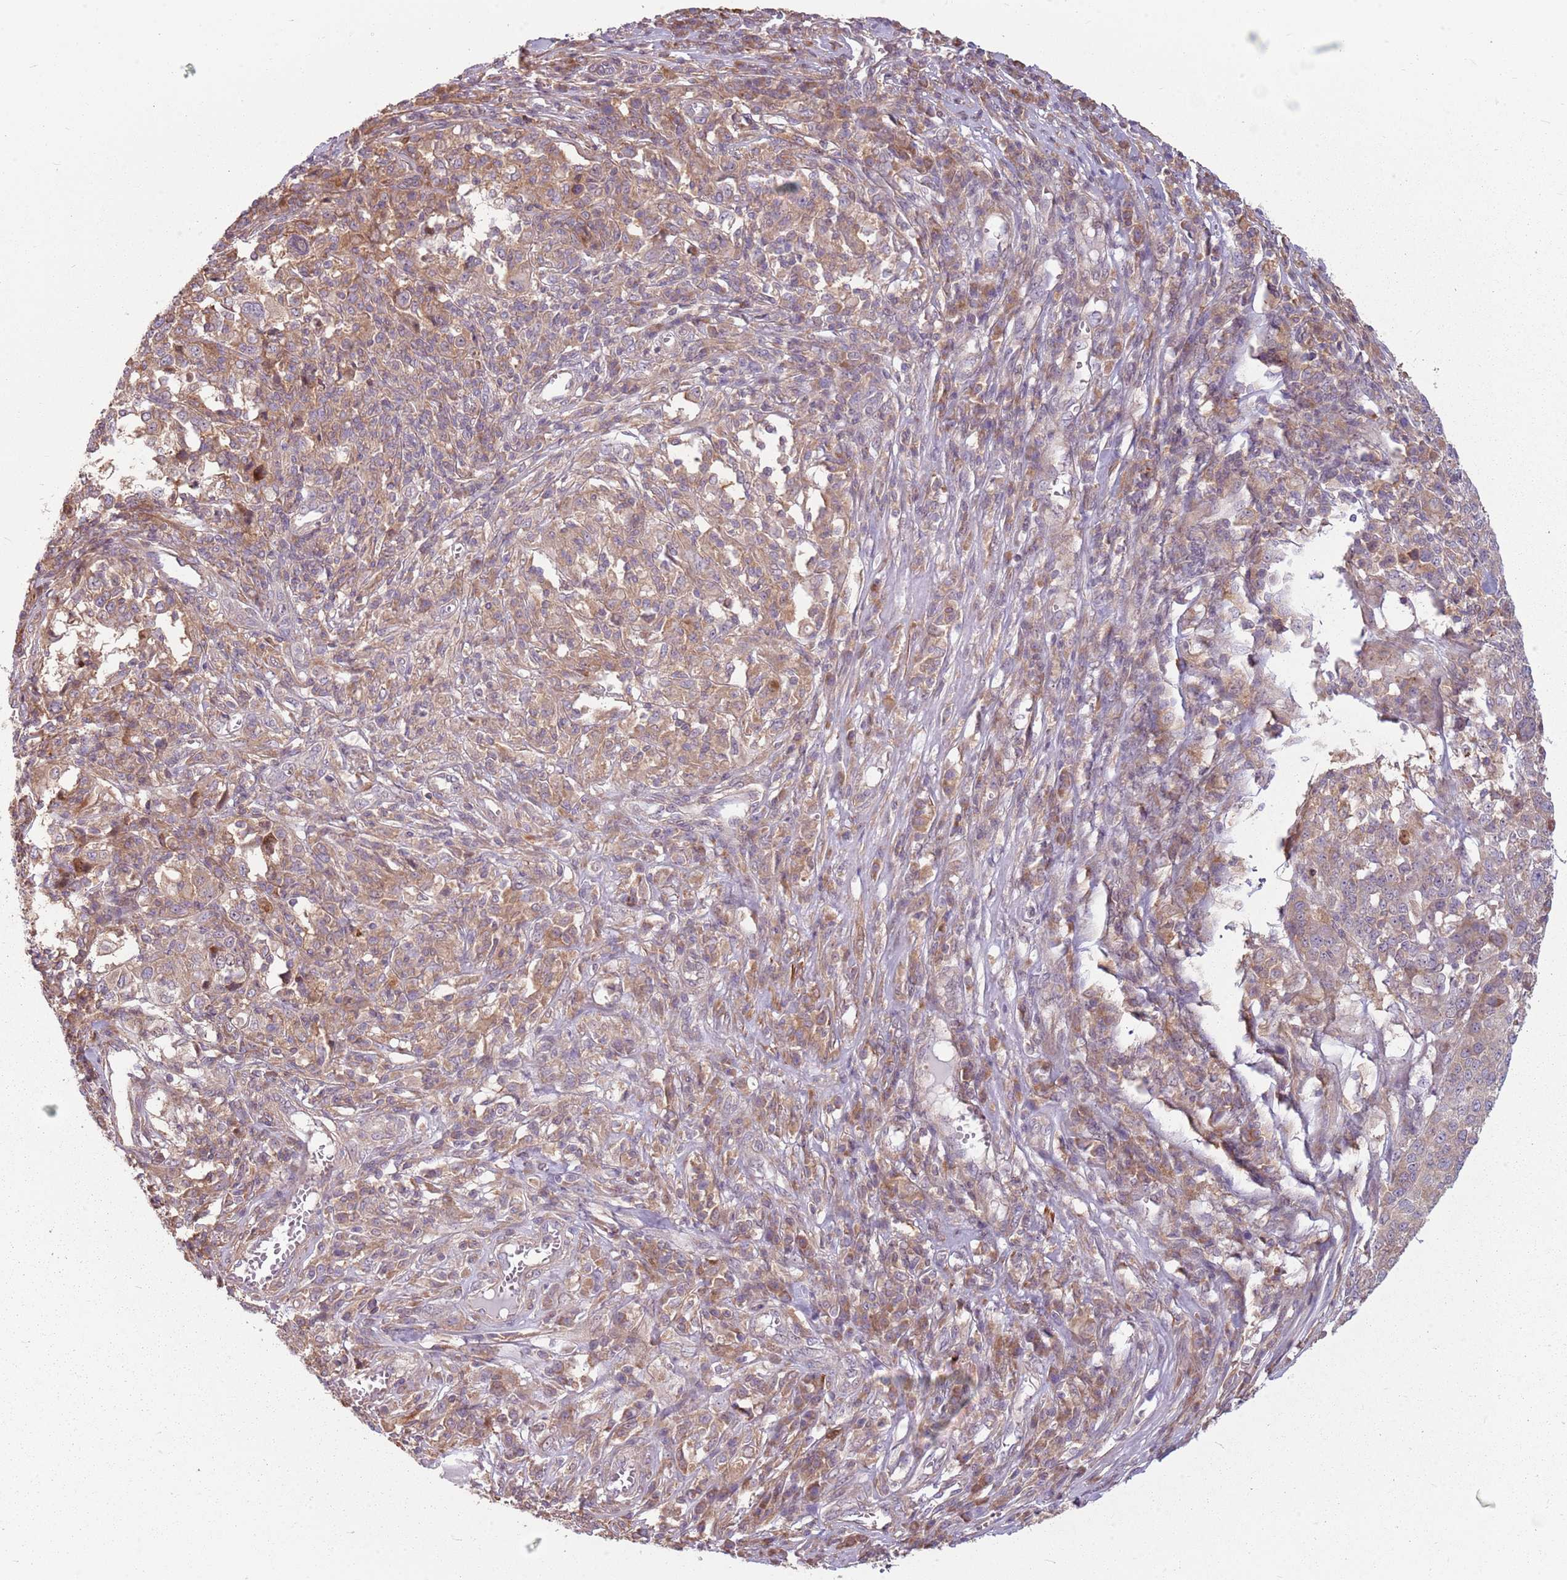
{"staining": {"intensity": "weak", "quantity": ">75%", "location": "cytoplasmic/membranous"}, "tissue": "melanoma", "cell_type": "Tumor cells", "image_type": "cancer", "snomed": [{"axis": "morphology", "description": "Malignant melanoma, Metastatic site"}, {"axis": "topography", "description": "Lymph node"}], "caption": "IHC staining of malignant melanoma (metastatic site), which exhibits low levels of weak cytoplasmic/membranous positivity in approximately >75% of tumor cells indicating weak cytoplasmic/membranous protein expression. The staining was performed using DAB (brown) for protein detection and nuclei were counterstained in hematoxylin (blue).", "gene": "RPL21", "patient": {"sex": "male", "age": 44}}